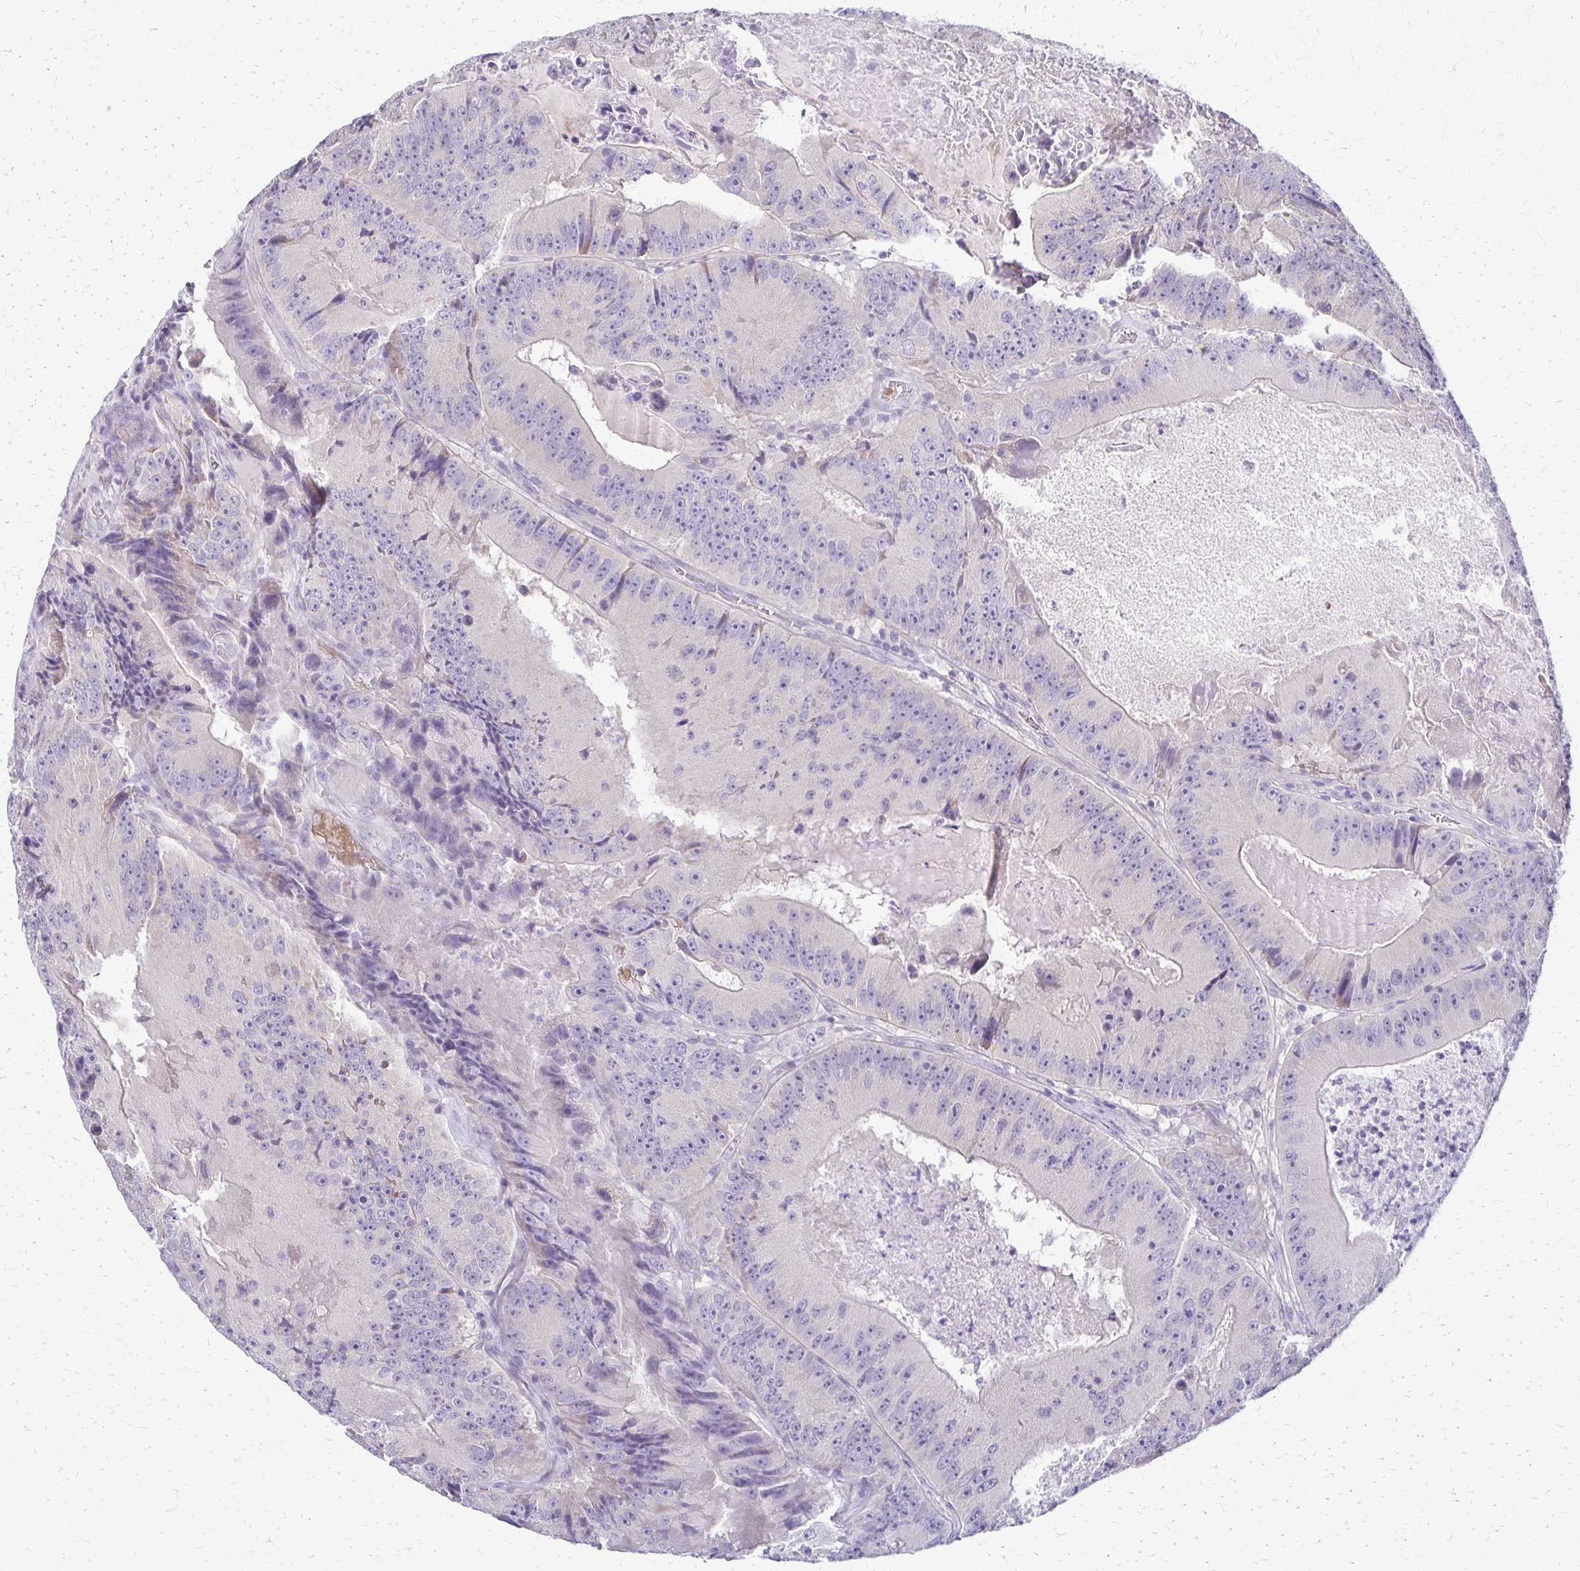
{"staining": {"intensity": "negative", "quantity": "none", "location": "none"}, "tissue": "colorectal cancer", "cell_type": "Tumor cells", "image_type": "cancer", "snomed": [{"axis": "morphology", "description": "Adenocarcinoma, NOS"}, {"axis": "topography", "description": "Colon"}], "caption": "IHC of human adenocarcinoma (colorectal) displays no expression in tumor cells.", "gene": "RHOC", "patient": {"sex": "female", "age": 86}}